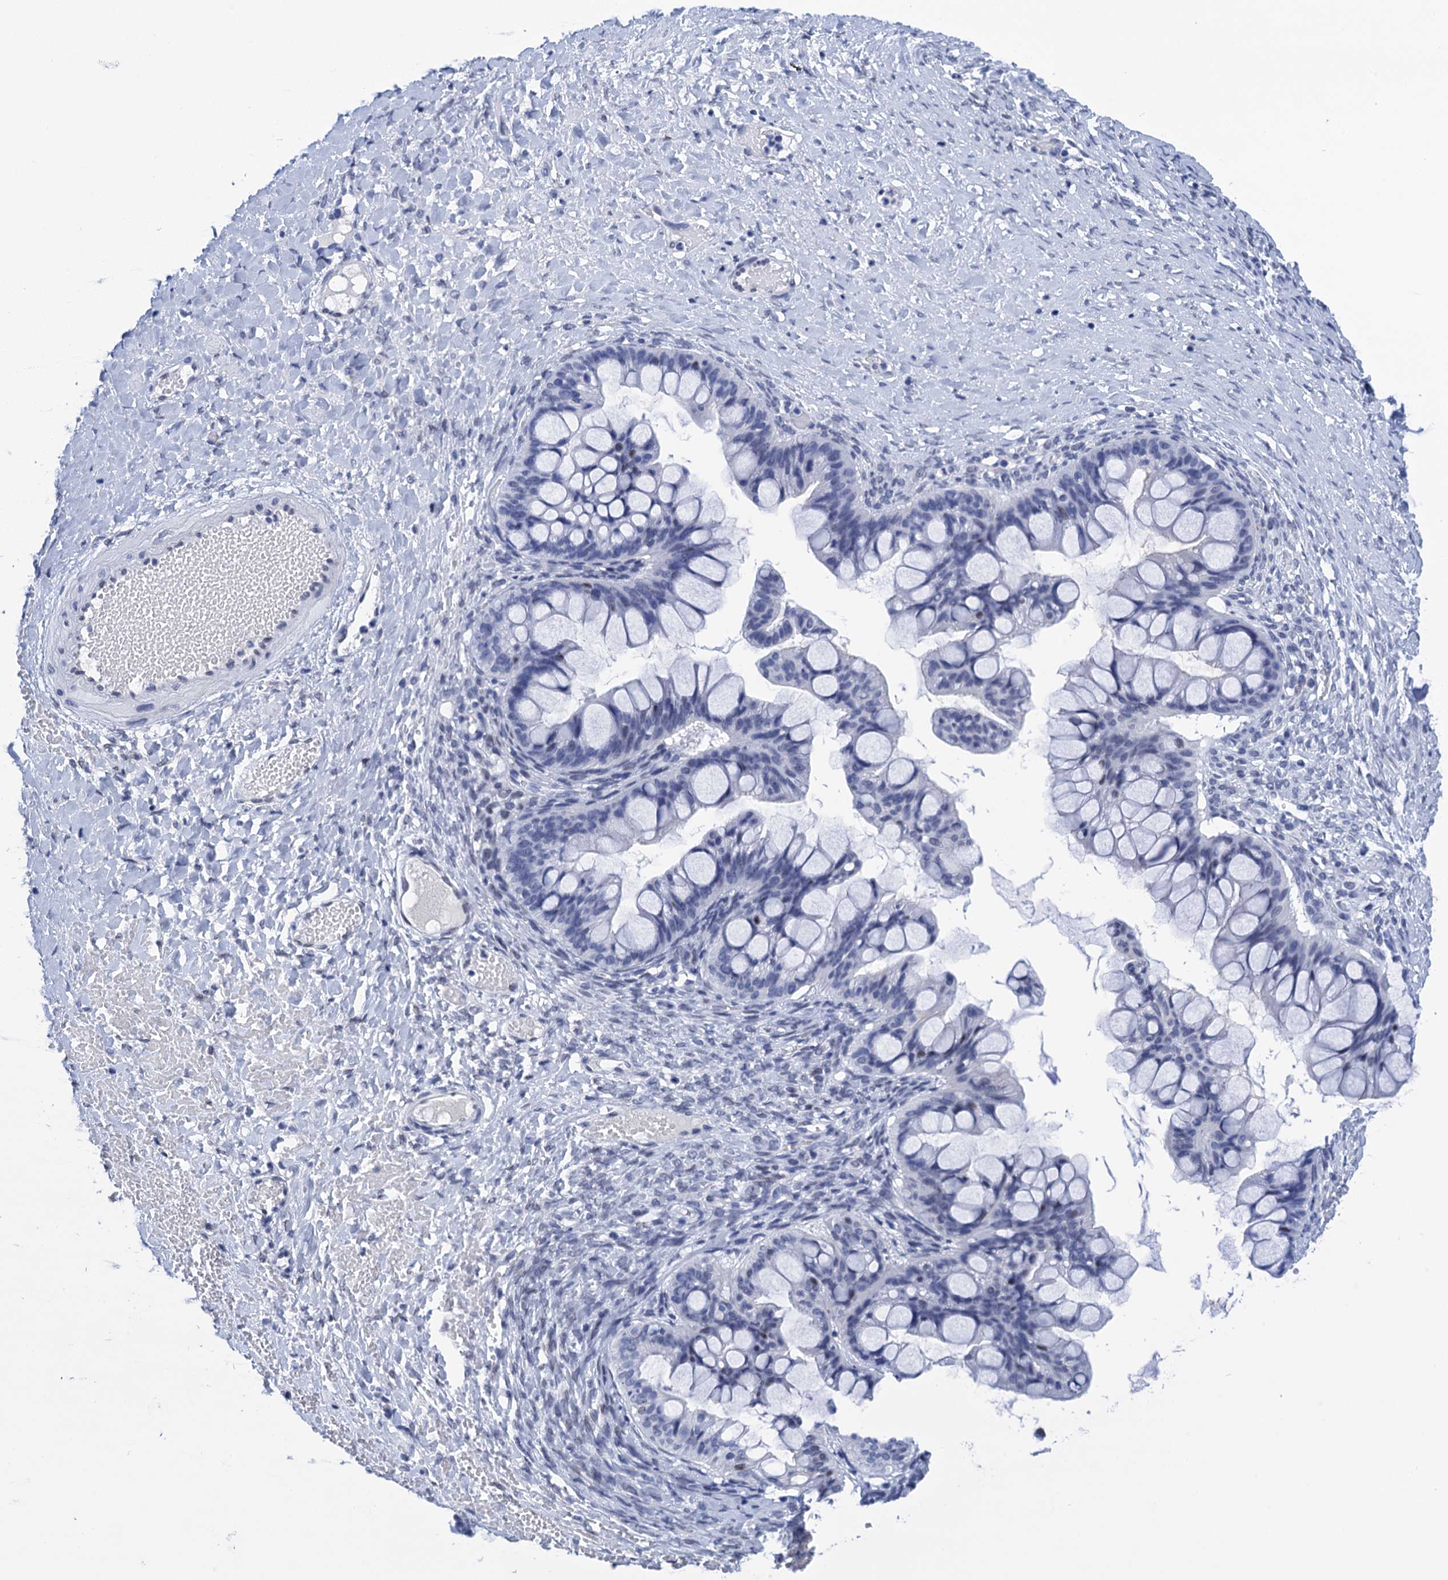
{"staining": {"intensity": "negative", "quantity": "none", "location": "none"}, "tissue": "ovarian cancer", "cell_type": "Tumor cells", "image_type": "cancer", "snomed": [{"axis": "morphology", "description": "Cystadenocarcinoma, mucinous, NOS"}, {"axis": "topography", "description": "Ovary"}], "caption": "Ovarian cancer stained for a protein using immunohistochemistry shows no positivity tumor cells.", "gene": "METTL25", "patient": {"sex": "female", "age": 73}}